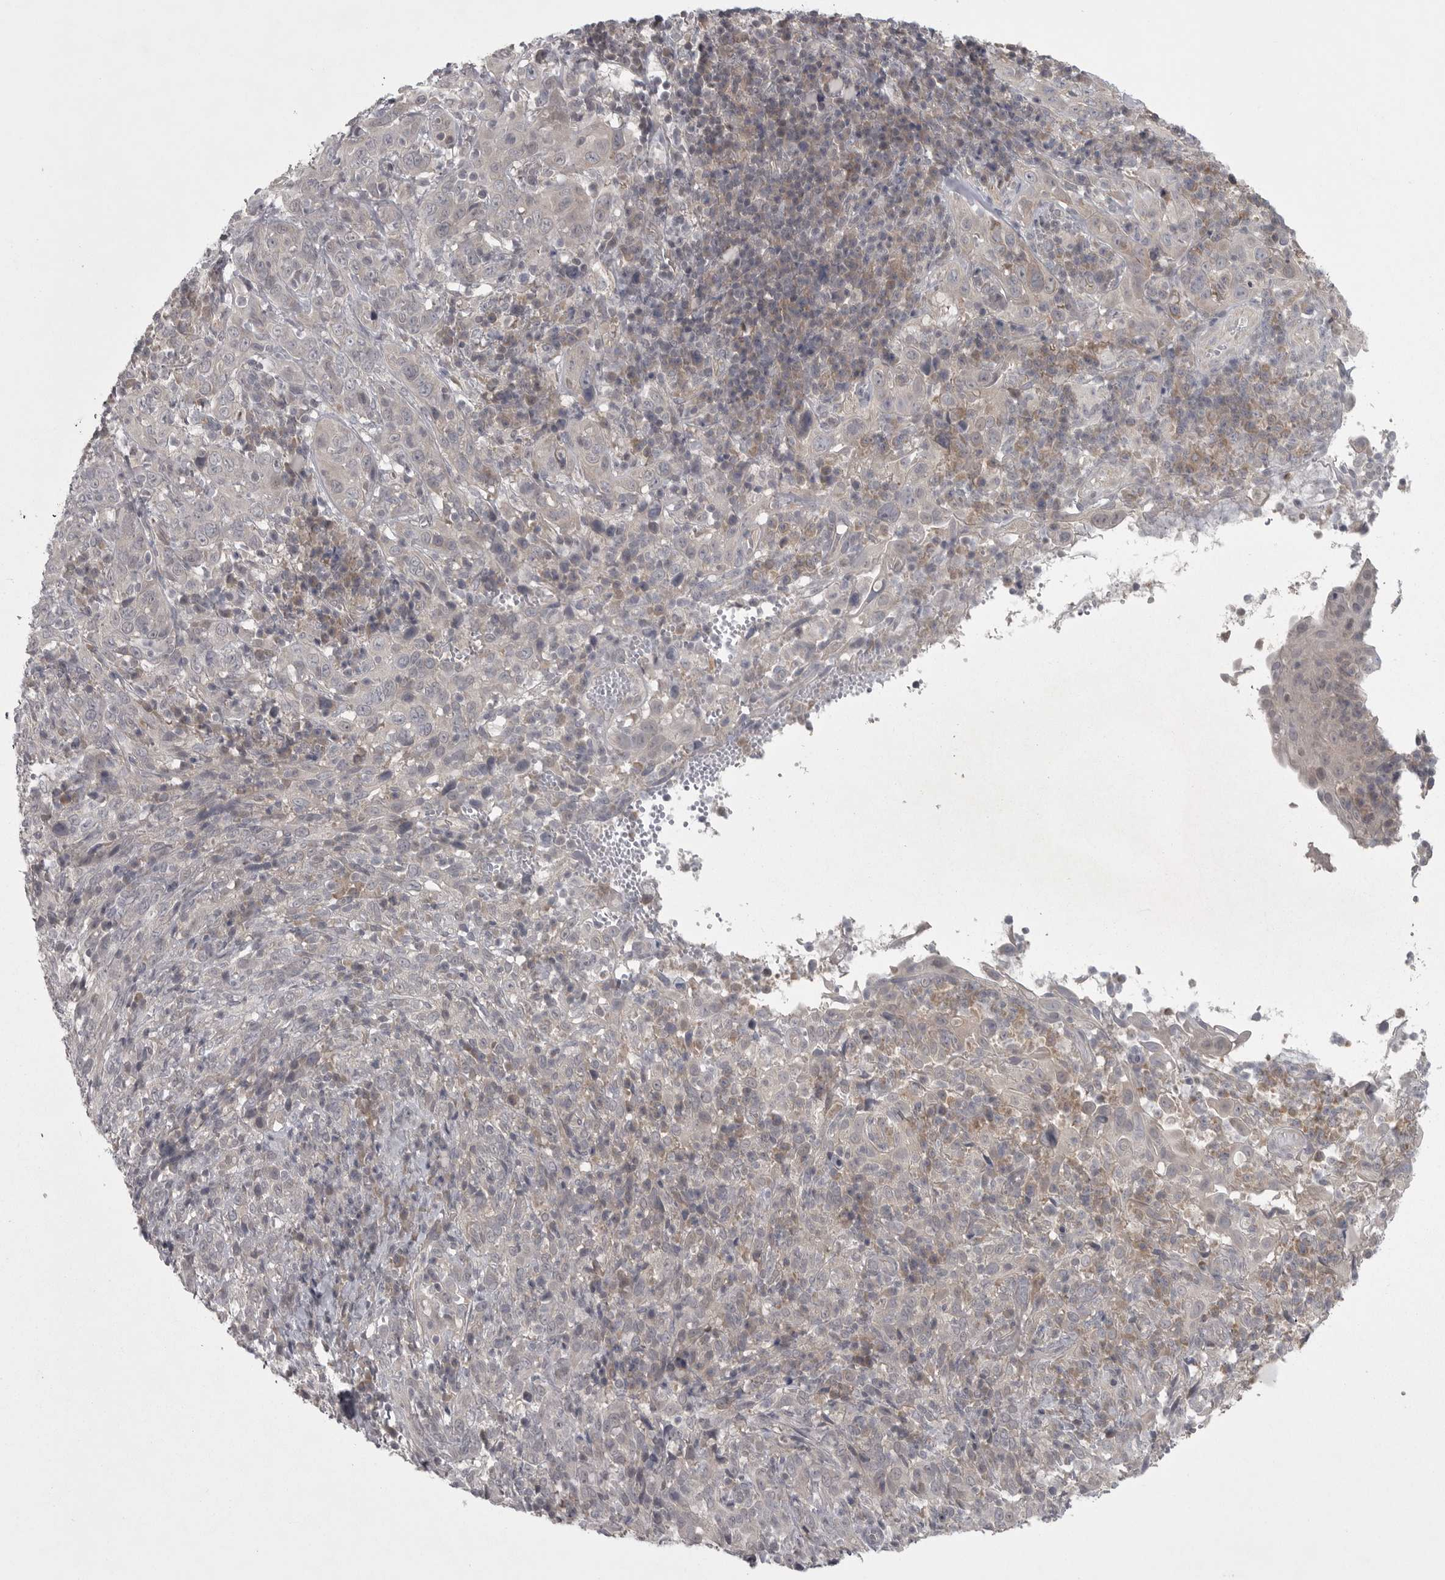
{"staining": {"intensity": "negative", "quantity": "none", "location": "none"}, "tissue": "cervical cancer", "cell_type": "Tumor cells", "image_type": "cancer", "snomed": [{"axis": "morphology", "description": "Squamous cell carcinoma, NOS"}, {"axis": "topography", "description": "Cervix"}], "caption": "DAB (3,3'-diaminobenzidine) immunohistochemical staining of cervical cancer (squamous cell carcinoma) displays no significant staining in tumor cells.", "gene": "PHF13", "patient": {"sex": "female", "age": 46}}